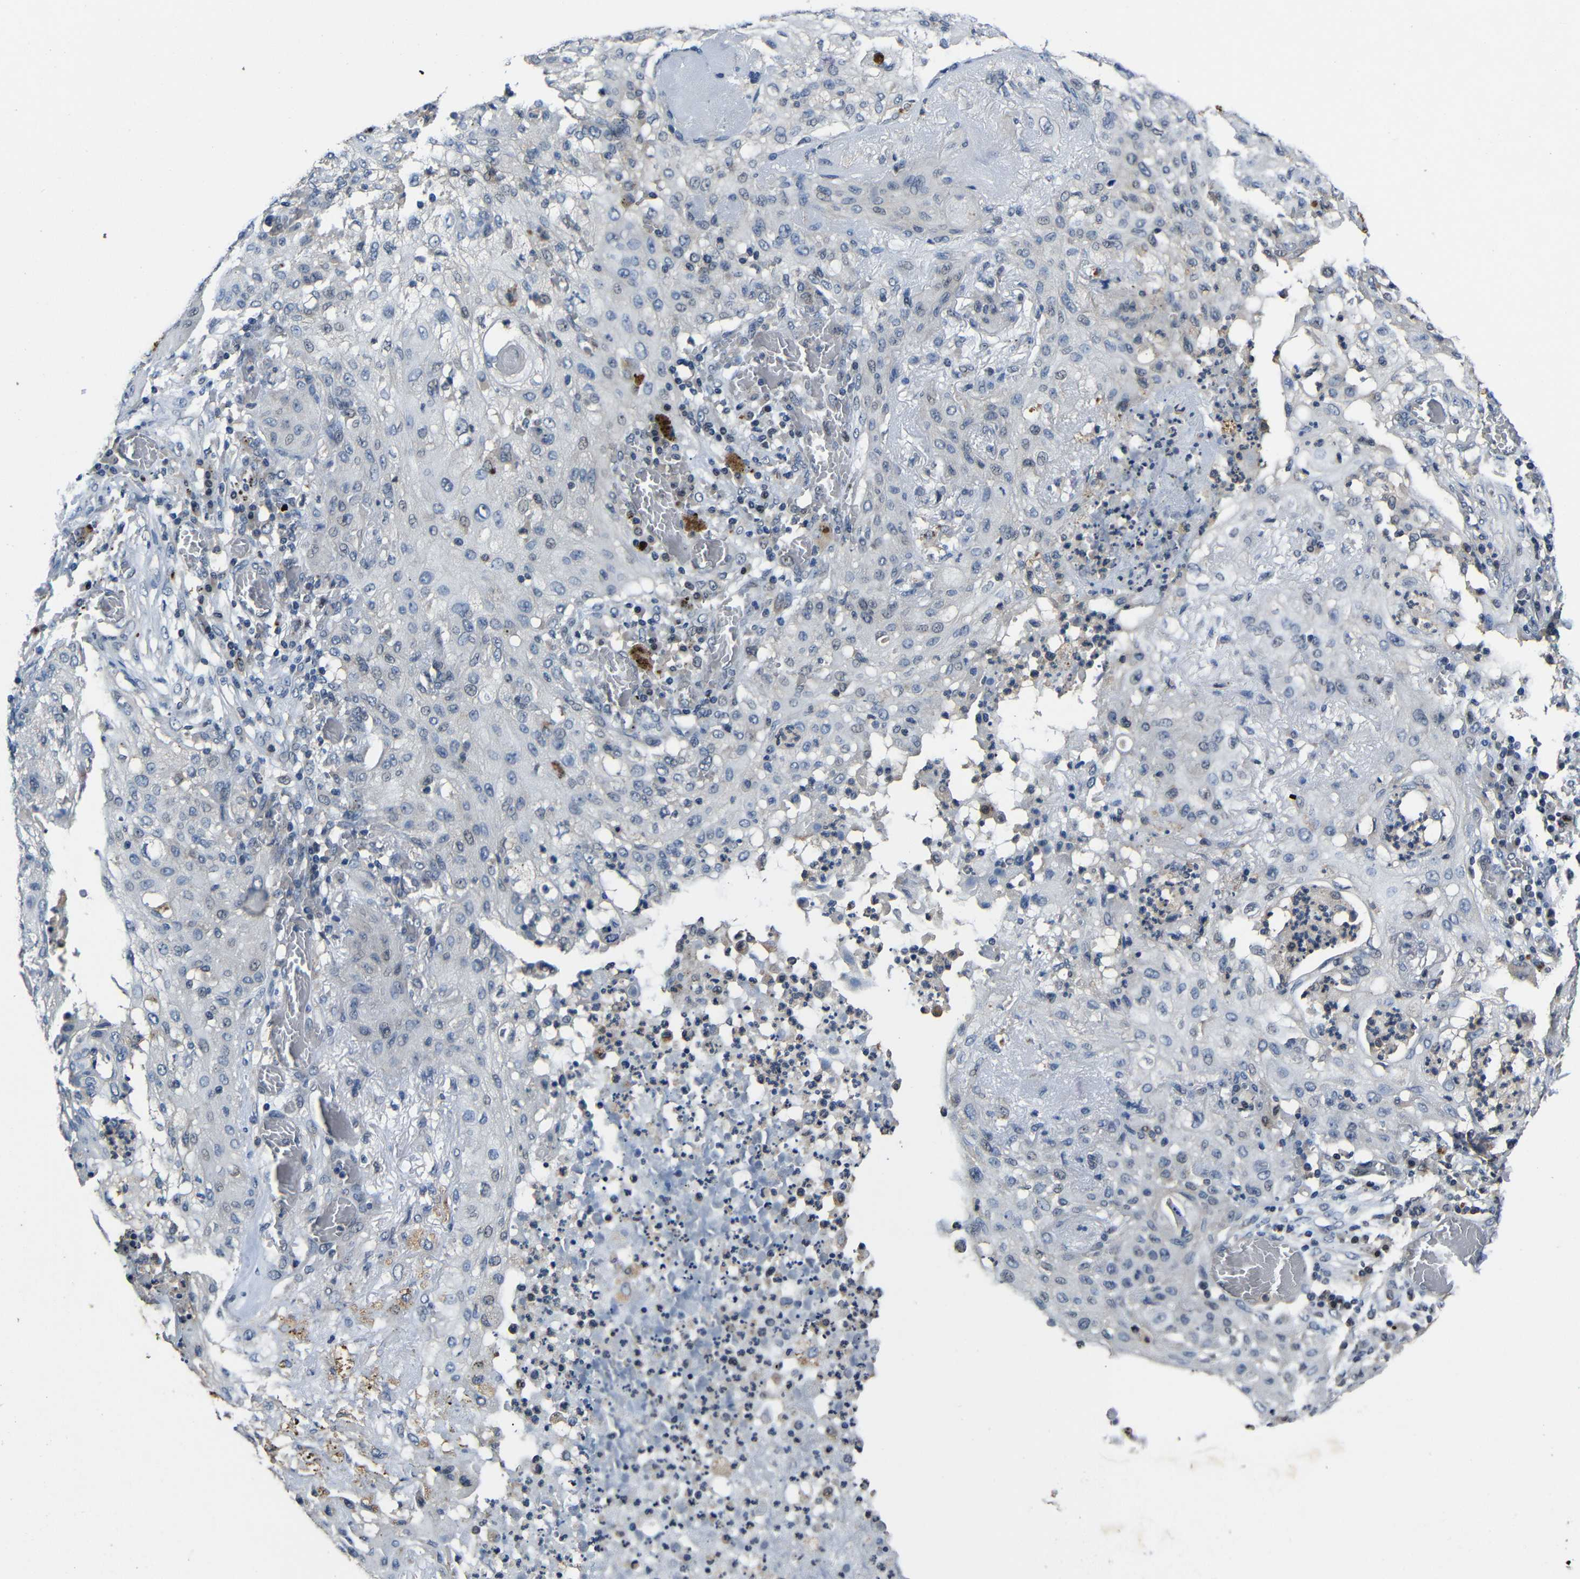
{"staining": {"intensity": "negative", "quantity": "none", "location": "none"}, "tissue": "lung cancer", "cell_type": "Tumor cells", "image_type": "cancer", "snomed": [{"axis": "morphology", "description": "Squamous cell carcinoma, NOS"}, {"axis": "topography", "description": "Lung"}], "caption": "Lung squamous cell carcinoma was stained to show a protein in brown. There is no significant positivity in tumor cells.", "gene": "C6orf89", "patient": {"sex": "female", "age": 47}}